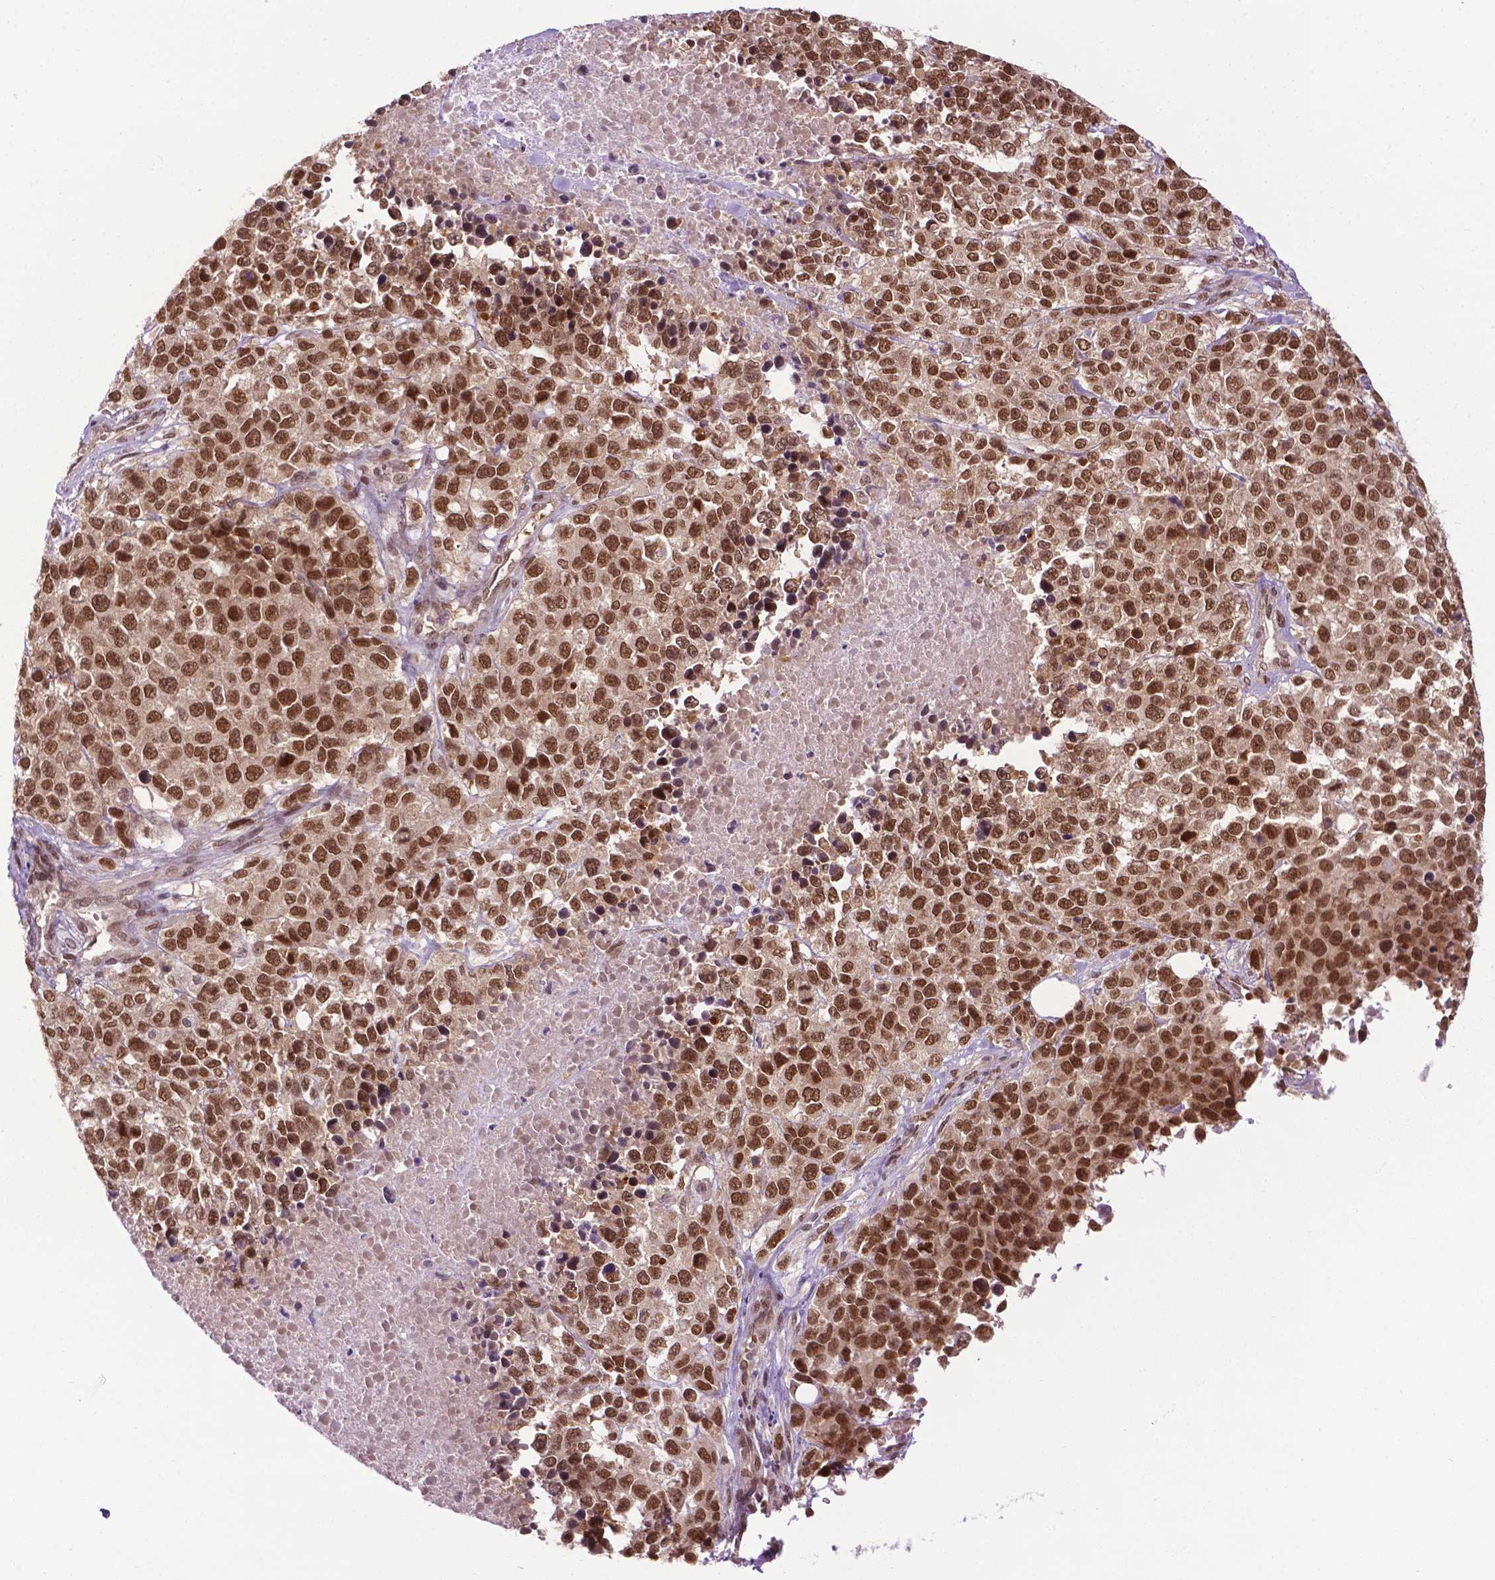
{"staining": {"intensity": "strong", "quantity": ">75%", "location": "nuclear"}, "tissue": "melanoma", "cell_type": "Tumor cells", "image_type": "cancer", "snomed": [{"axis": "morphology", "description": "Malignant melanoma, Metastatic site"}, {"axis": "topography", "description": "Skin"}], "caption": "Protein positivity by IHC shows strong nuclear staining in about >75% of tumor cells in malignant melanoma (metastatic site).", "gene": "UBQLN4", "patient": {"sex": "male", "age": 84}}